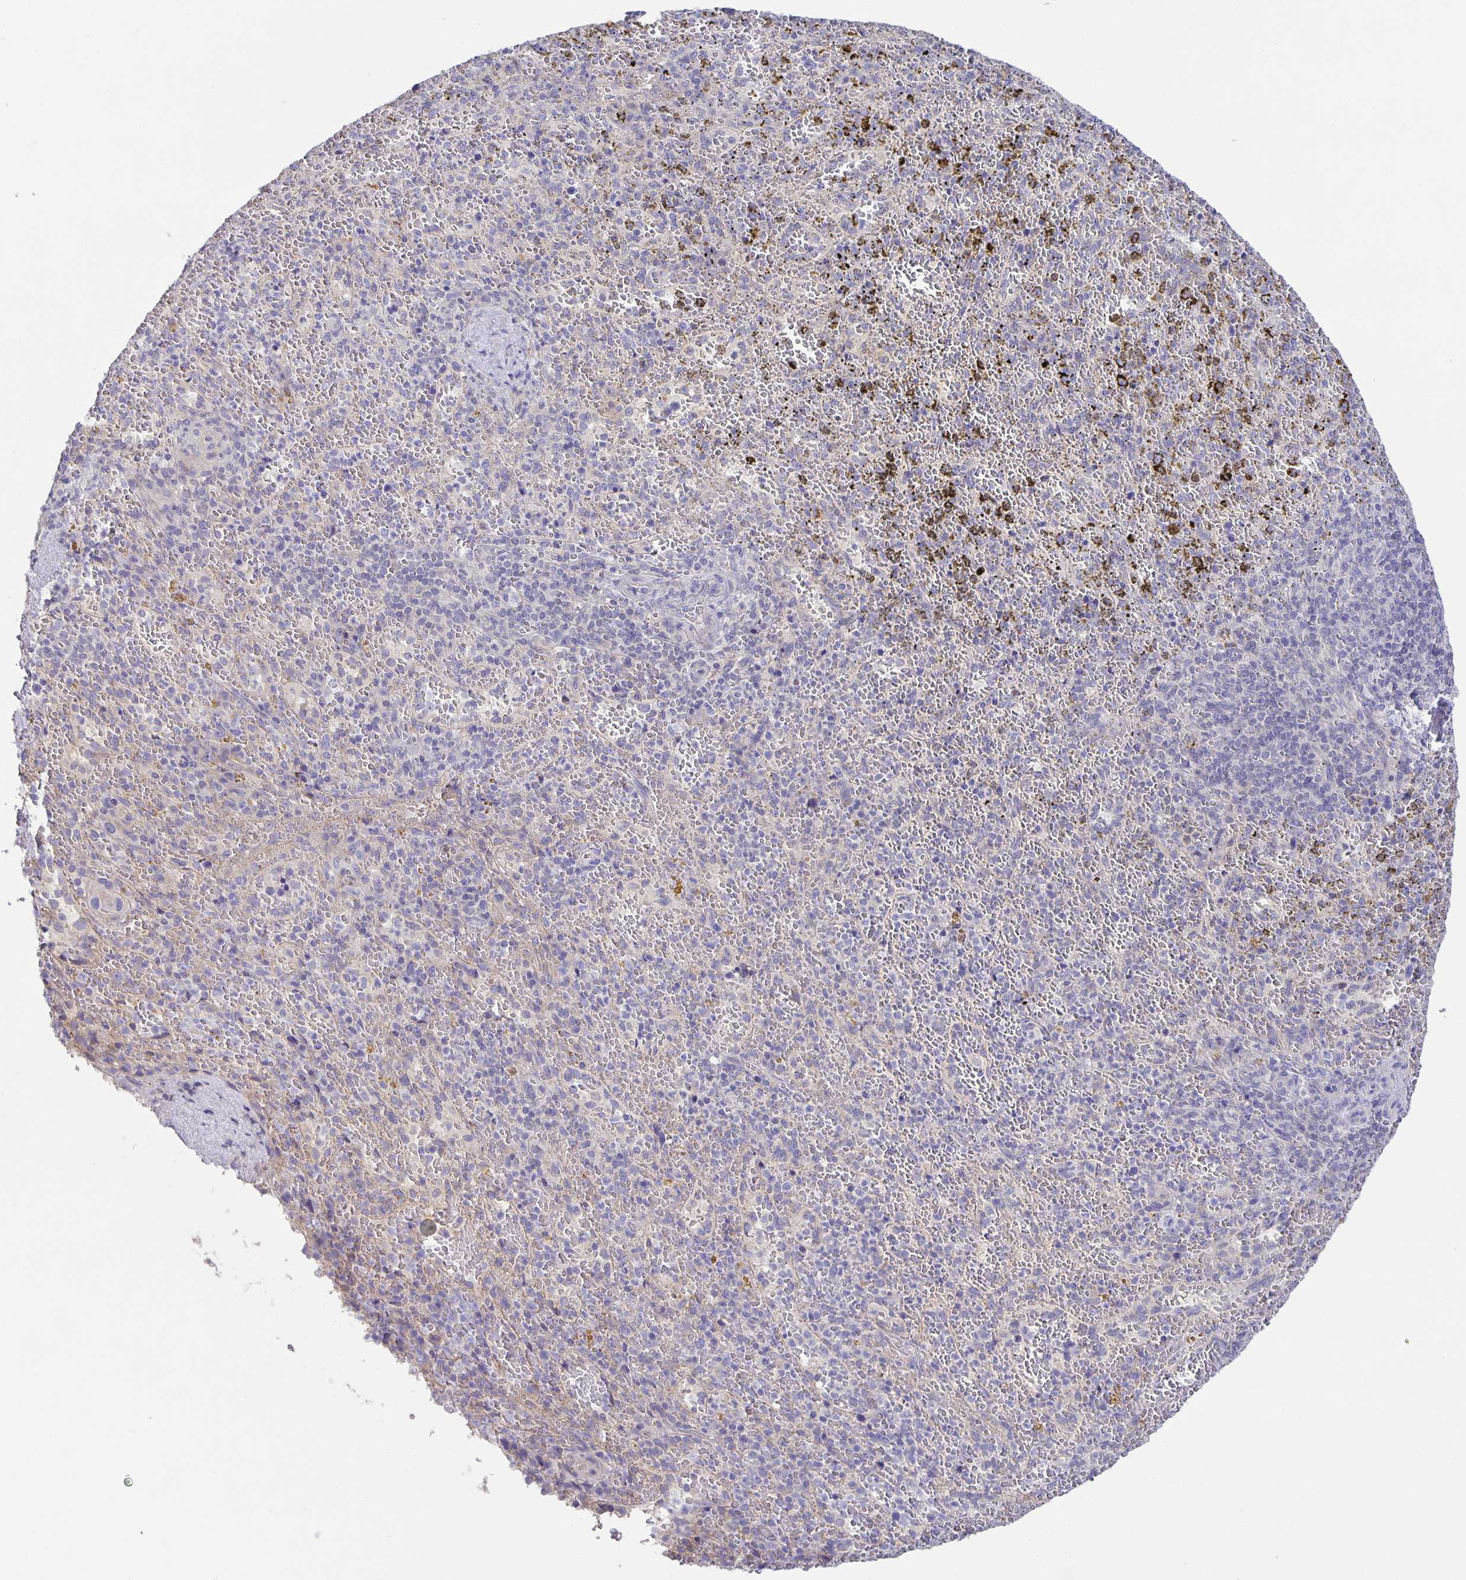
{"staining": {"intensity": "negative", "quantity": "none", "location": "none"}, "tissue": "spleen", "cell_type": "Cells in red pulp", "image_type": "normal", "snomed": [{"axis": "morphology", "description": "Normal tissue, NOS"}, {"axis": "topography", "description": "Spleen"}], "caption": "High magnification brightfield microscopy of benign spleen stained with DAB (brown) and counterstained with hematoxylin (blue): cells in red pulp show no significant expression. (DAB (3,3'-diaminobenzidine) IHC visualized using brightfield microscopy, high magnification).", "gene": "PTPN3", "patient": {"sex": "female", "age": 50}}